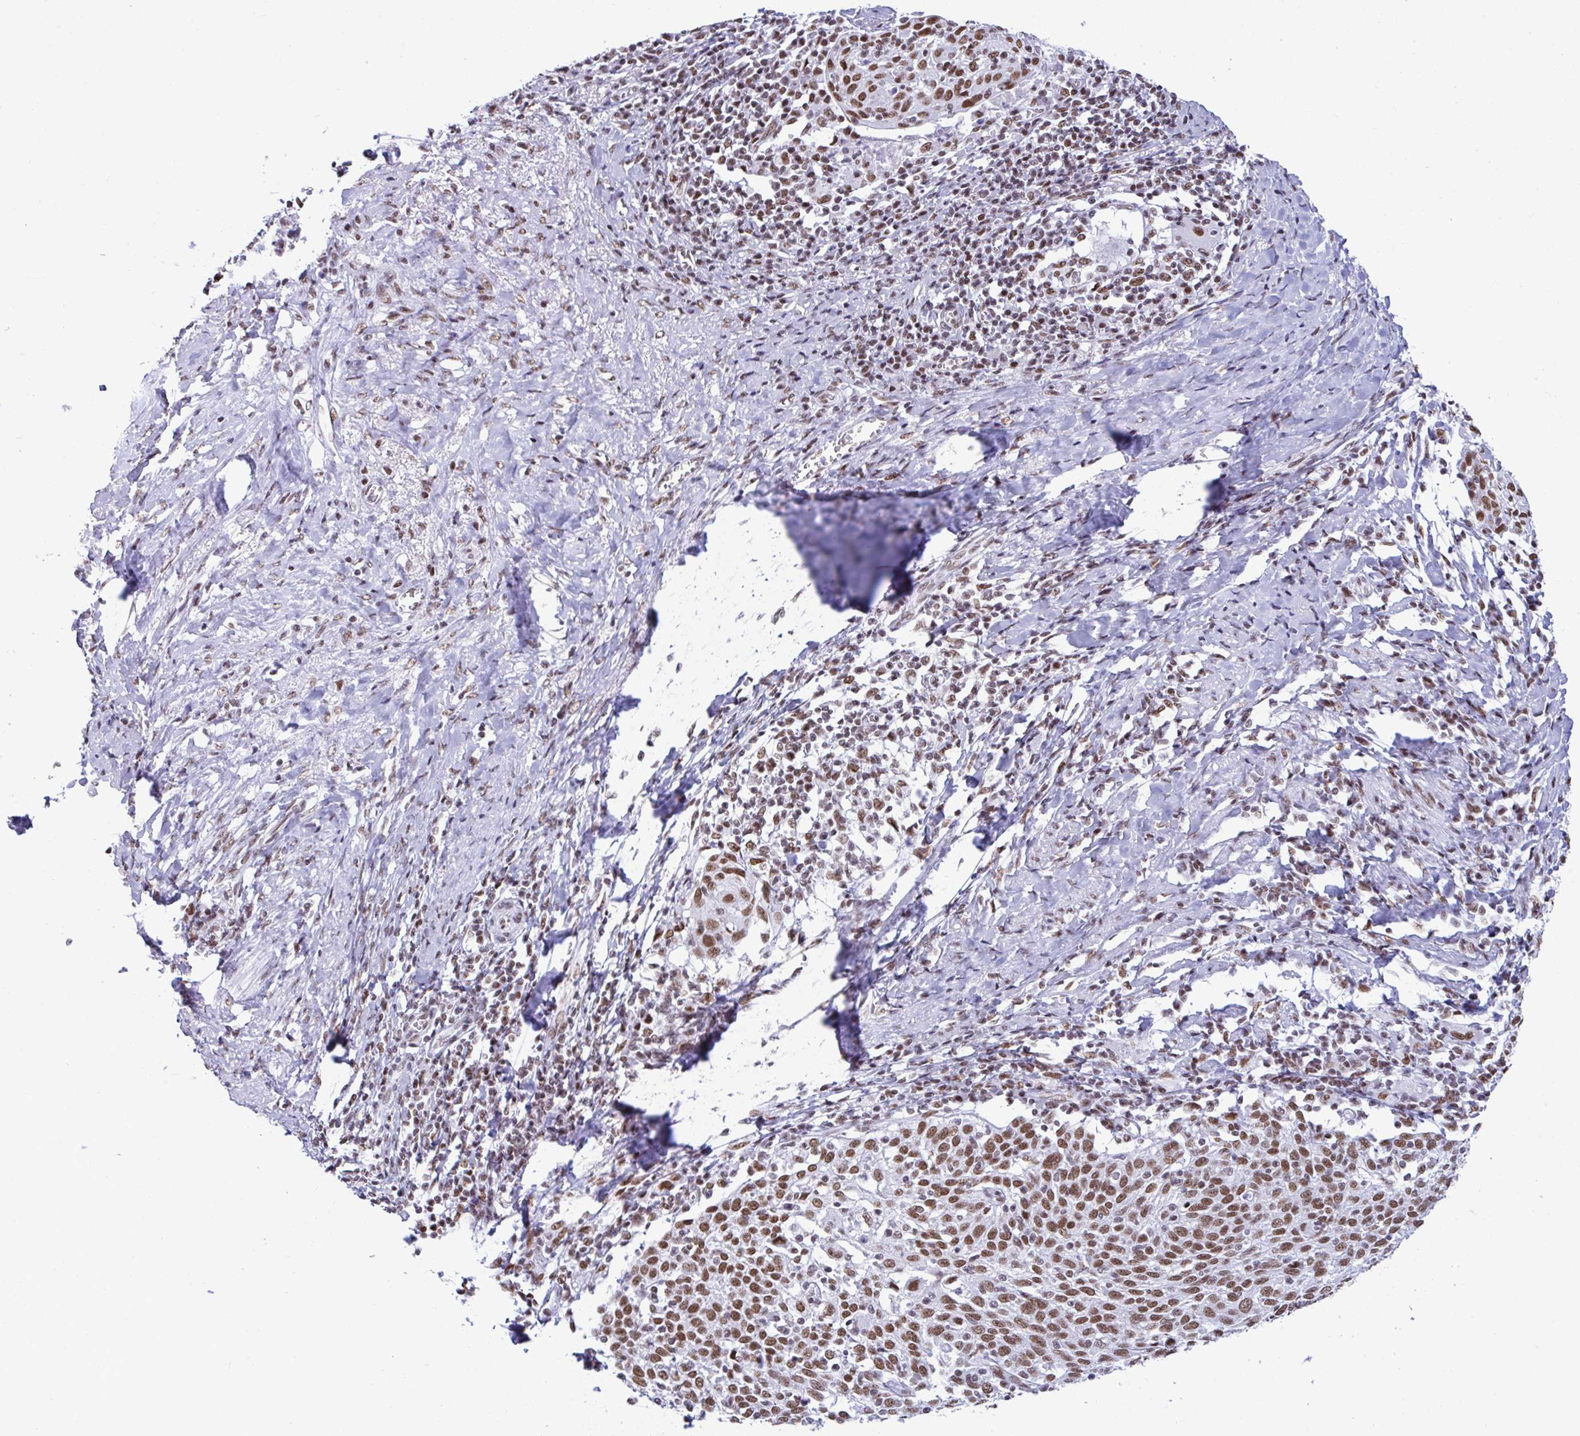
{"staining": {"intensity": "moderate", "quantity": ">75%", "location": "nuclear"}, "tissue": "cervical cancer", "cell_type": "Tumor cells", "image_type": "cancer", "snomed": [{"axis": "morphology", "description": "Squamous cell carcinoma, NOS"}, {"axis": "topography", "description": "Cervix"}], "caption": "Human cervical cancer (squamous cell carcinoma) stained with a brown dye reveals moderate nuclear positive expression in approximately >75% of tumor cells.", "gene": "DDX52", "patient": {"sex": "female", "age": 52}}